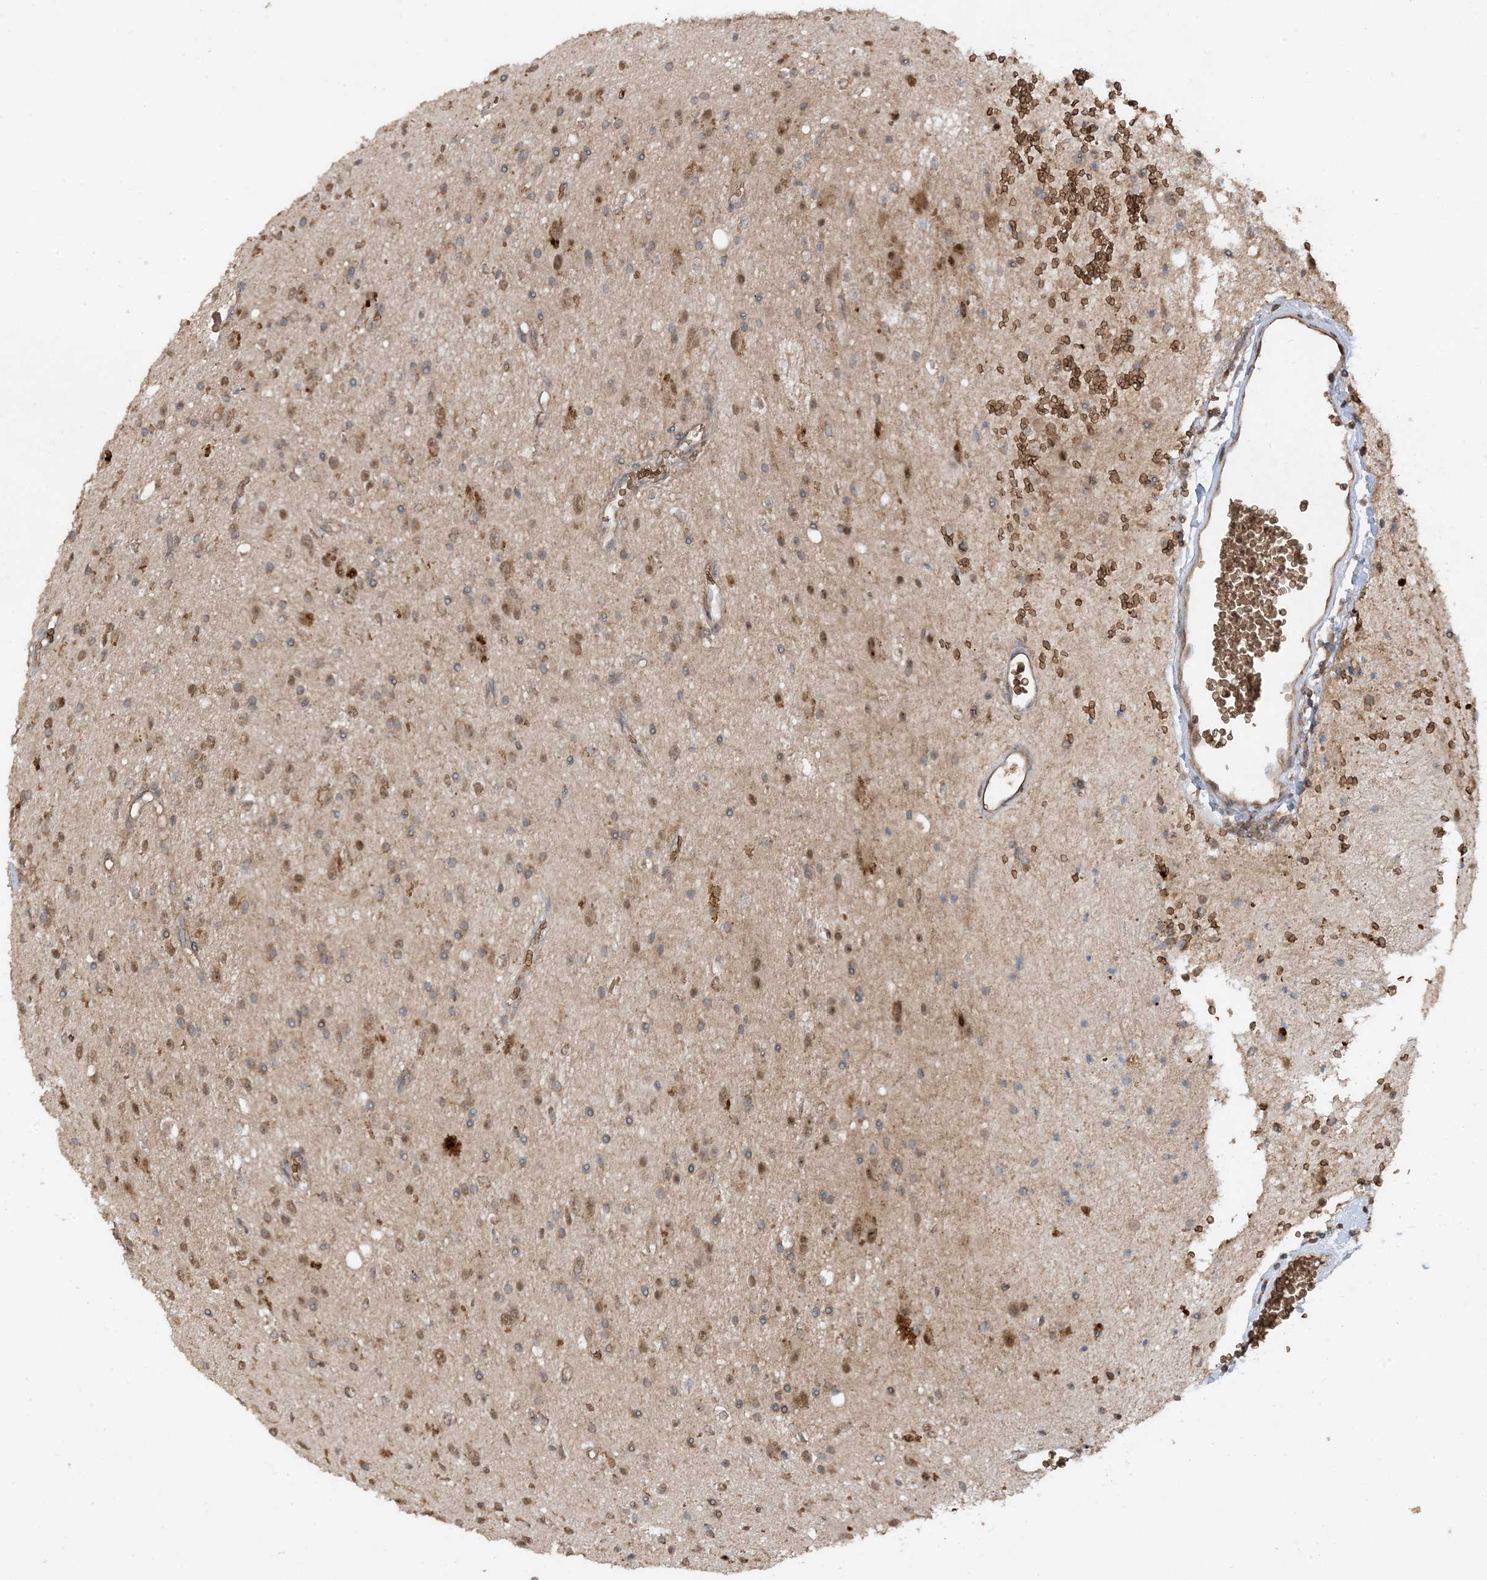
{"staining": {"intensity": "moderate", "quantity": "<25%", "location": "cytoplasmic/membranous"}, "tissue": "glioma", "cell_type": "Tumor cells", "image_type": "cancer", "snomed": [{"axis": "morphology", "description": "Glioma, malignant, High grade"}, {"axis": "topography", "description": "Brain"}], "caption": "Malignant glioma (high-grade) was stained to show a protein in brown. There is low levels of moderate cytoplasmic/membranous staining in about <25% of tumor cells.", "gene": "PUSL1", "patient": {"sex": "male", "age": 34}}